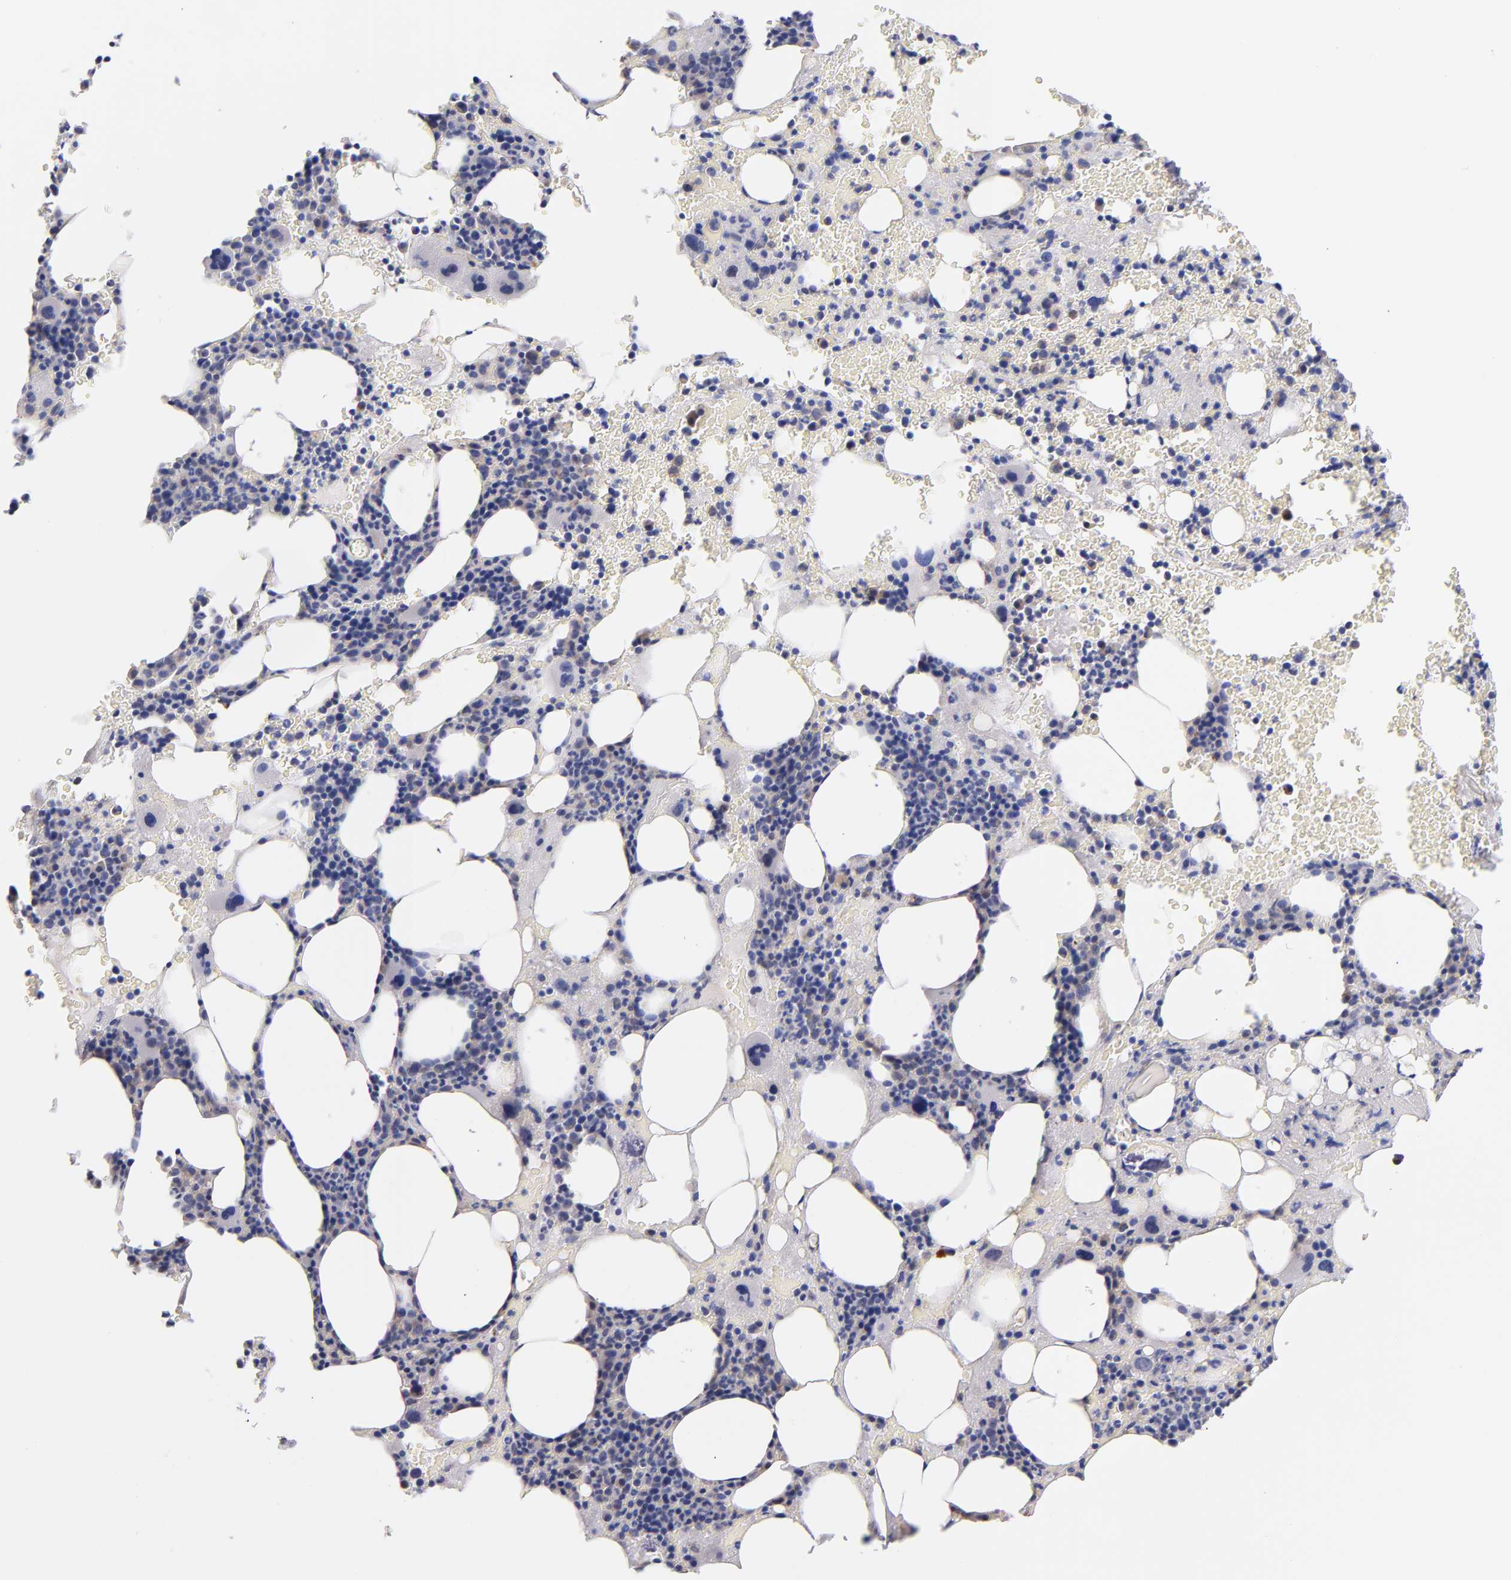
{"staining": {"intensity": "negative", "quantity": "none", "location": "none"}, "tissue": "bone marrow", "cell_type": "Hematopoietic cells", "image_type": "normal", "snomed": [{"axis": "morphology", "description": "Normal tissue, NOS"}, {"axis": "topography", "description": "Bone marrow"}], "caption": "IHC image of benign bone marrow: human bone marrow stained with DAB shows no significant protein expression in hematopoietic cells.", "gene": "SRF", "patient": {"sex": "male", "age": 82}}